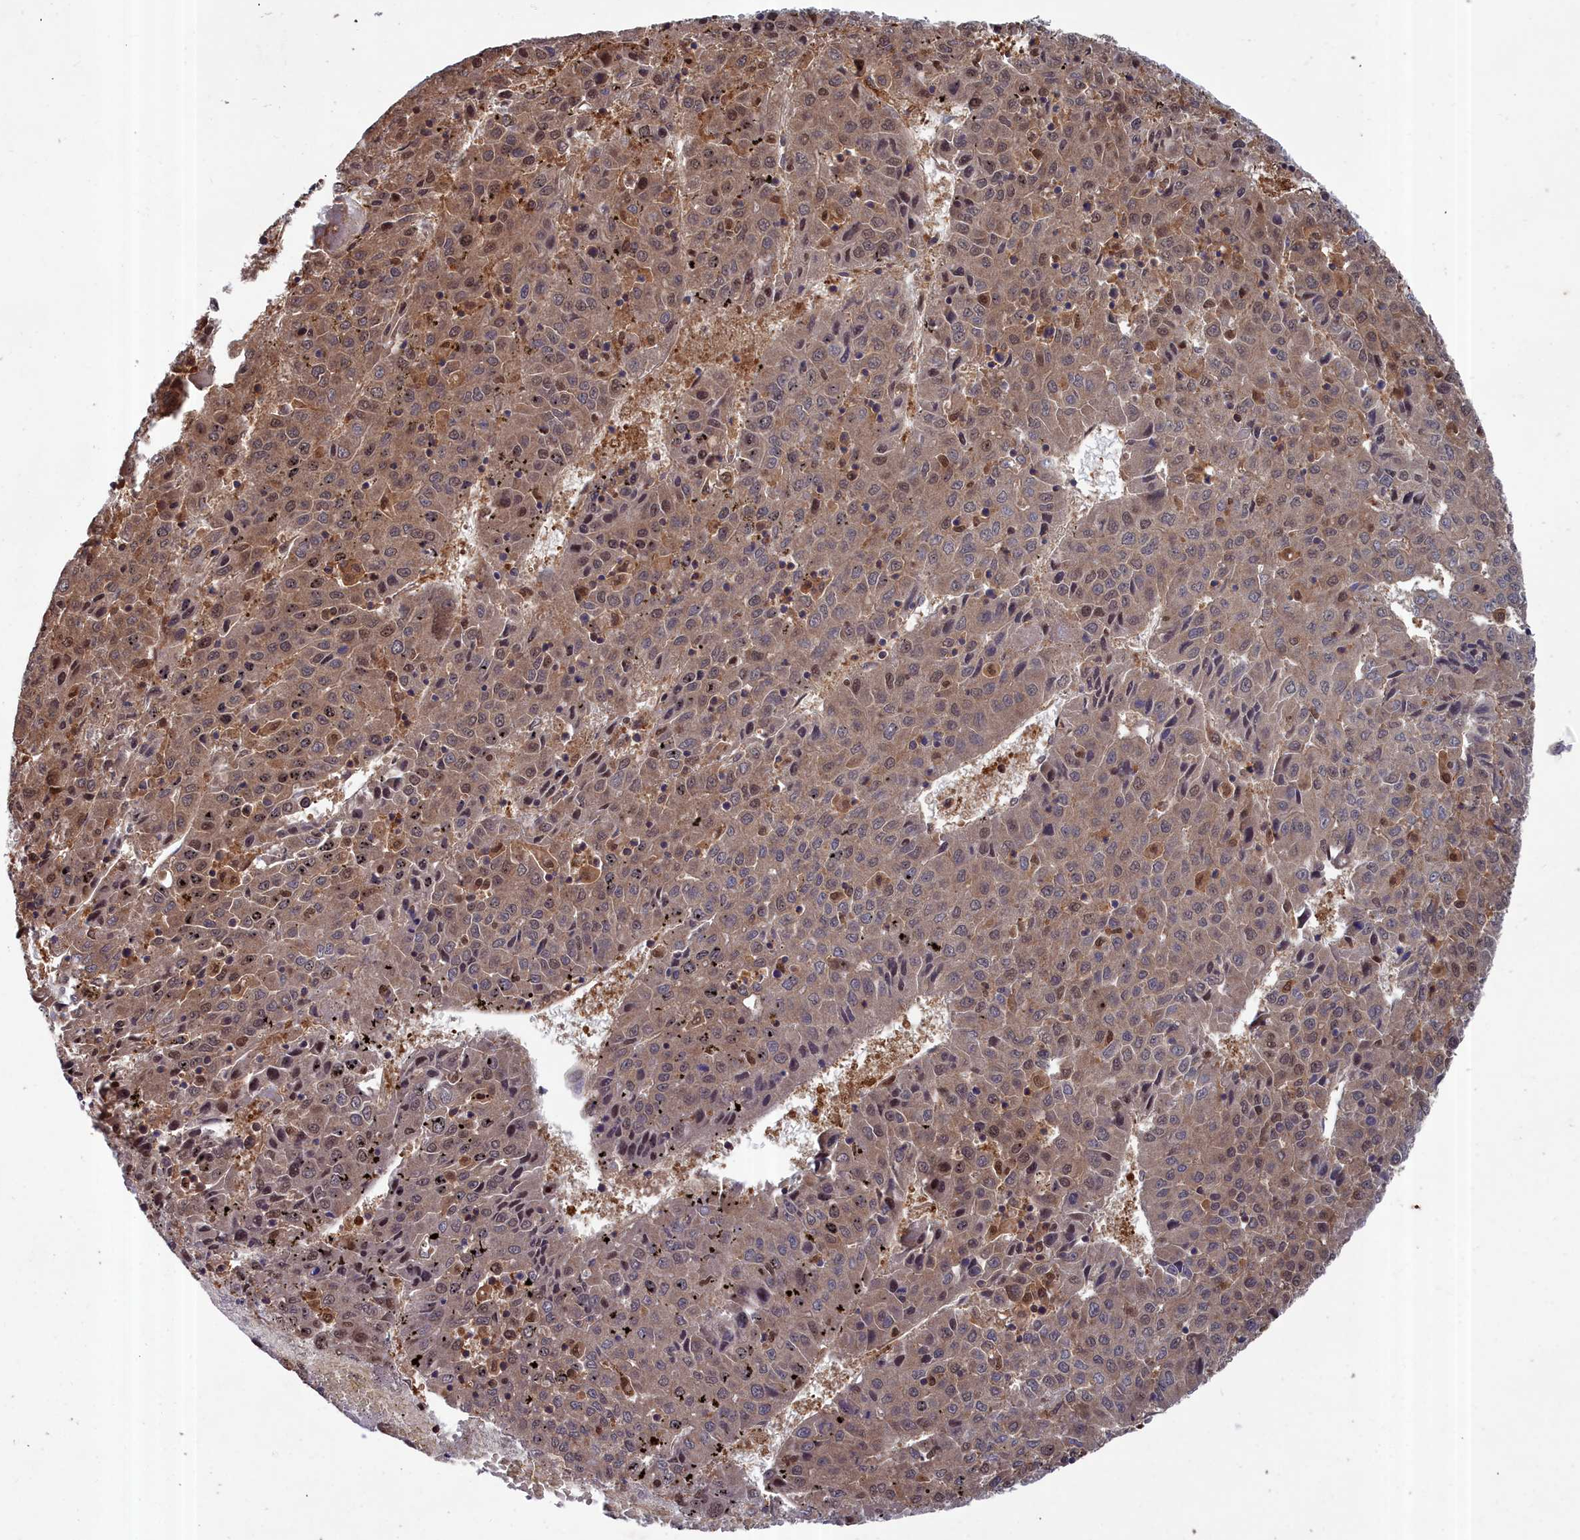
{"staining": {"intensity": "moderate", "quantity": ">75%", "location": "cytoplasmic/membranous,nuclear"}, "tissue": "liver cancer", "cell_type": "Tumor cells", "image_type": "cancer", "snomed": [{"axis": "morphology", "description": "Carcinoma, Hepatocellular, NOS"}, {"axis": "topography", "description": "Liver"}], "caption": "Immunohistochemical staining of human hepatocellular carcinoma (liver) reveals moderate cytoplasmic/membranous and nuclear protein staining in approximately >75% of tumor cells.", "gene": "GFRA2", "patient": {"sex": "female", "age": 53}}